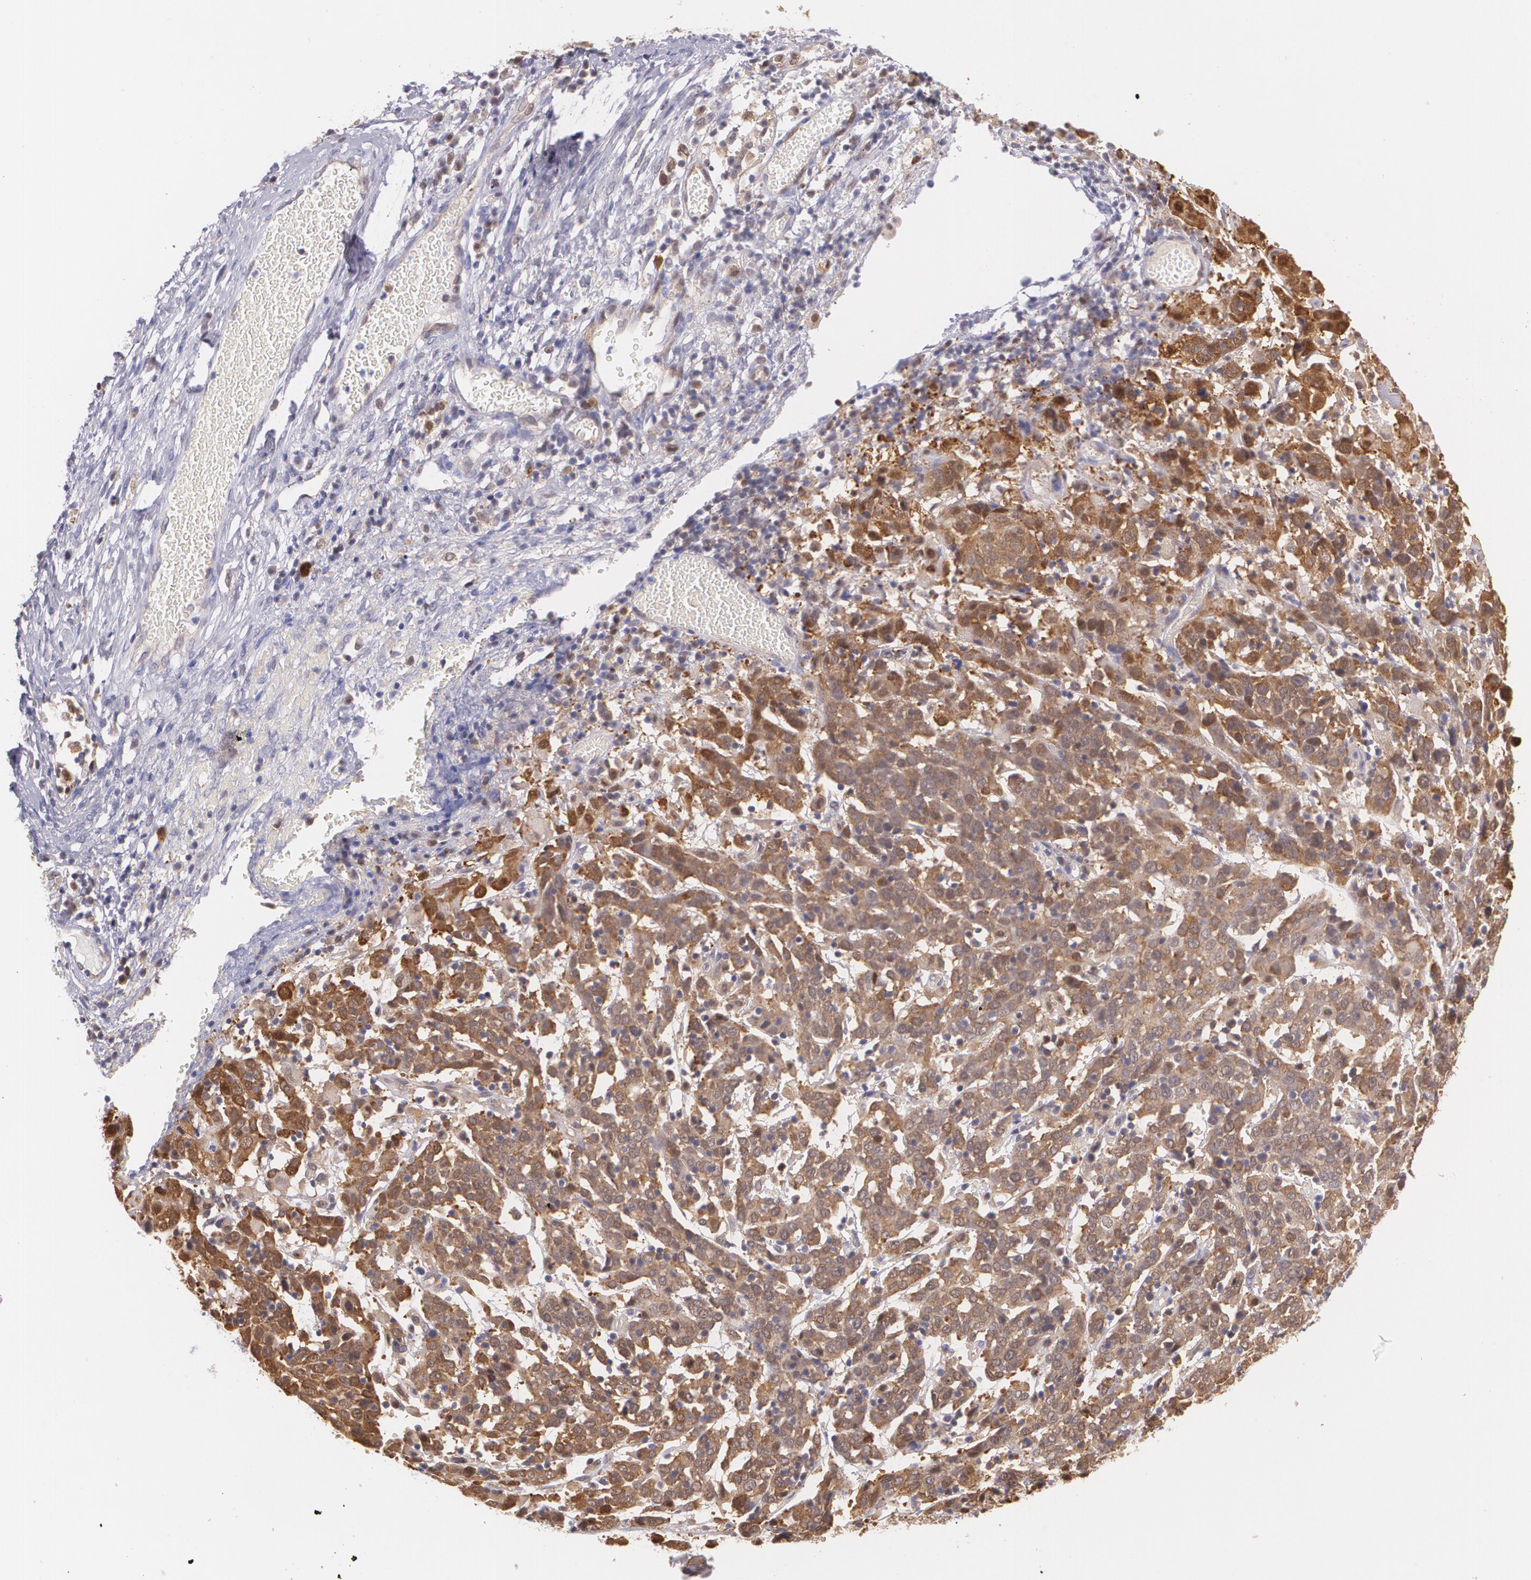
{"staining": {"intensity": "strong", "quantity": ">75%", "location": "cytoplasmic/membranous"}, "tissue": "cervical cancer", "cell_type": "Tumor cells", "image_type": "cancer", "snomed": [{"axis": "morphology", "description": "Normal tissue, NOS"}, {"axis": "morphology", "description": "Squamous cell carcinoma, NOS"}, {"axis": "topography", "description": "Cervix"}], "caption": "Strong cytoplasmic/membranous expression for a protein is identified in about >75% of tumor cells of cervical cancer (squamous cell carcinoma) using immunohistochemistry (IHC).", "gene": "HSPH1", "patient": {"sex": "female", "age": 67}}